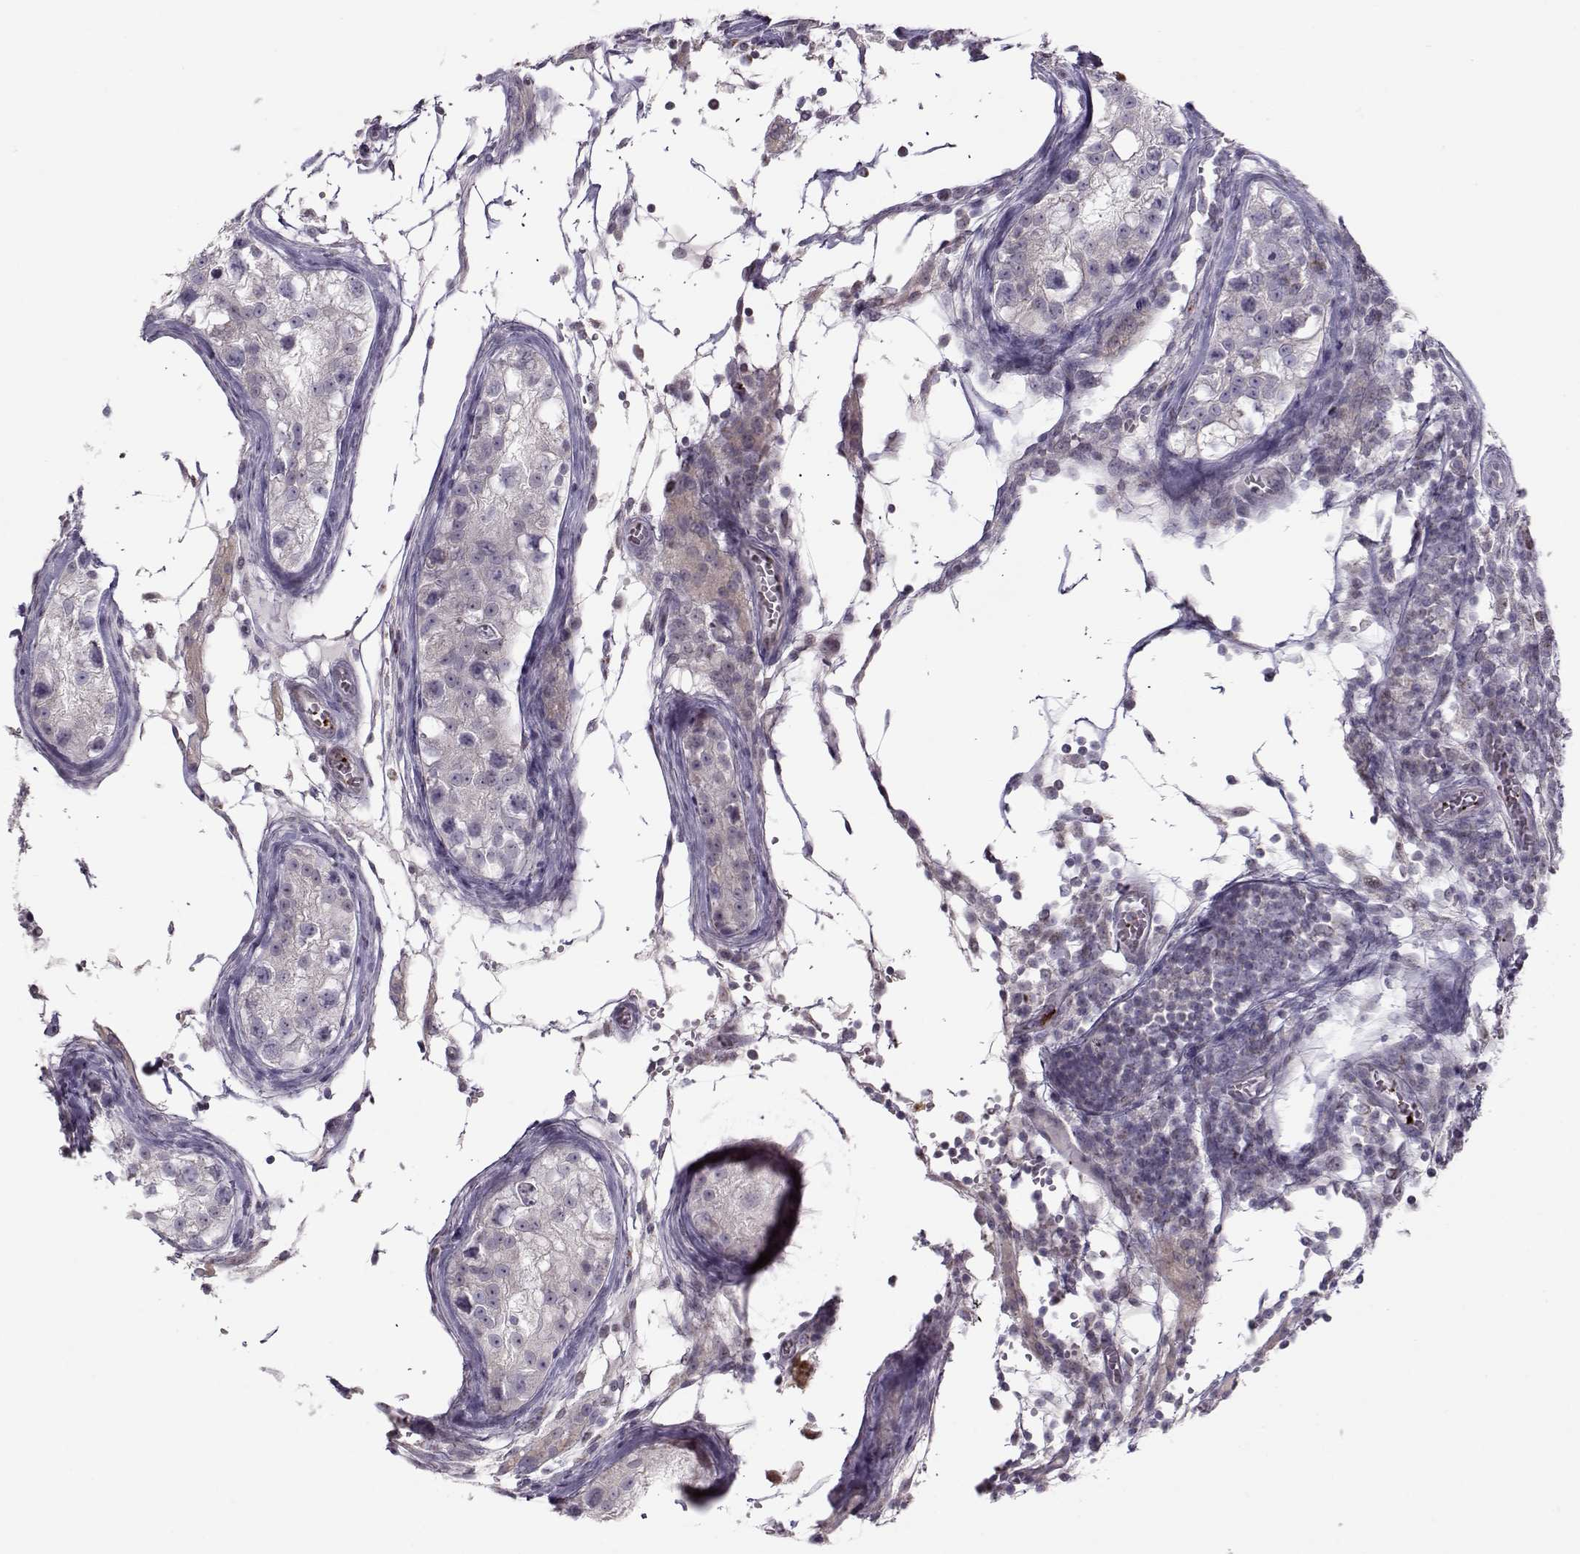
{"staining": {"intensity": "strong", "quantity": "25%-75%", "location": "cytoplasmic/membranous,nuclear"}, "tissue": "testis cancer", "cell_type": "Tumor cells", "image_type": "cancer", "snomed": [{"axis": "morphology", "description": "Carcinoma, Embryonal, NOS"}, {"axis": "topography", "description": "Testis"}], "caption": "DAB immunohistochemical staining of testis cancer (embryonal carcinoma) exhibits strong cytoplasmic/membranous and nuclear protein staining in approximately 25%-75% of tumor cells. Nuclei are stained in blue.", "gene": "KLF17", "patient": {"sex": "male", "age": 23}}